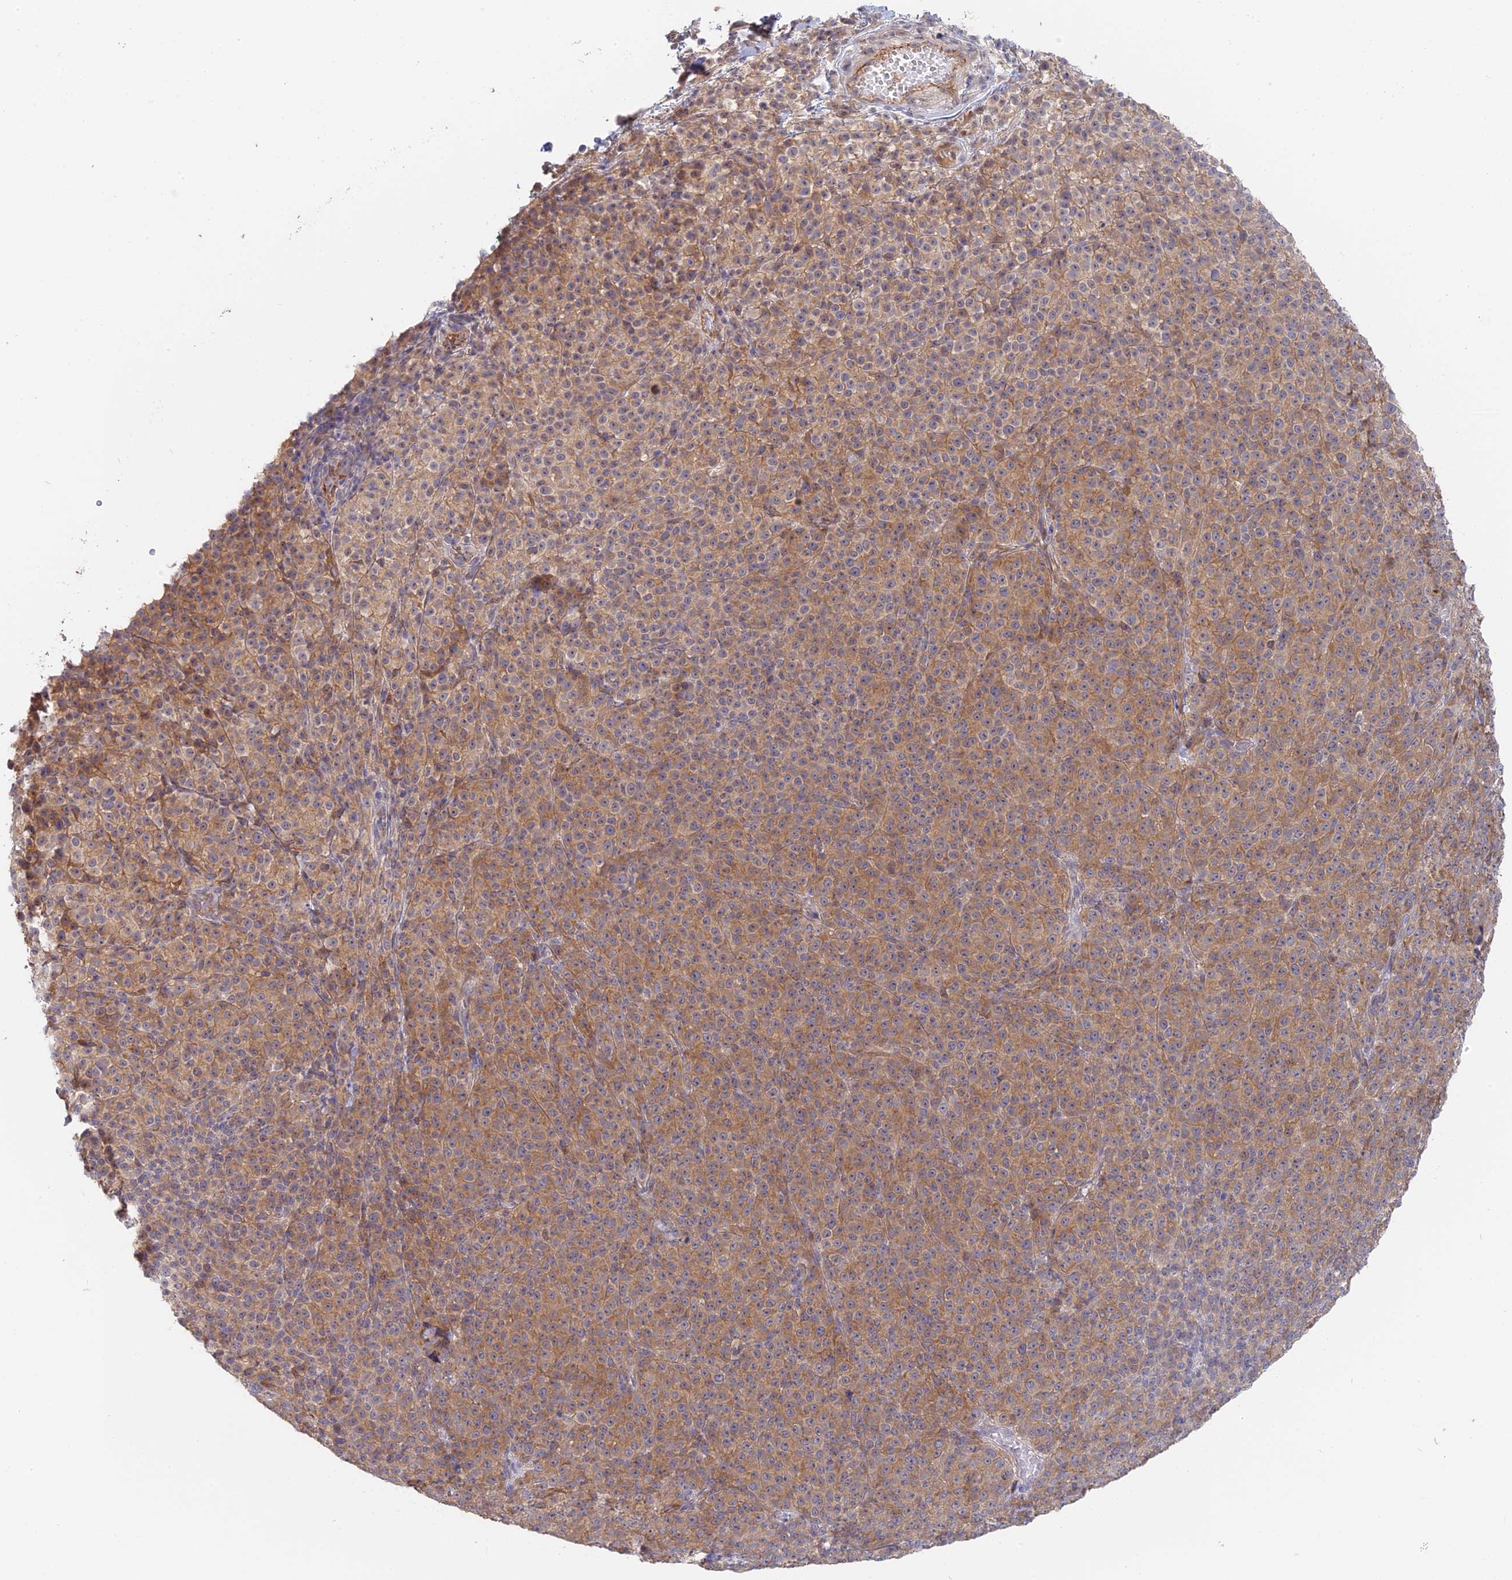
{"staining": {"intensity": "moderate", "quantity": ">75%", "location": "cytoplasmic/membranous"}, "tissue": "melanoma", "cell_type": "Tumor cells", "image_type": "cancer", "snomed": [{"axis": "morphology", "description": "Normal tissue, NOS"}, {"axis": "morphology", "description": "Malignant melanoma, NOS"}, {"axis": "topography", "description": "Skin"}], "caption": "This micrograph demonstrates melanoma stained with immunohistochemistry (IHC) to label a protein in brown. The cytoplasmic/membranous of tumor cells show moderate positivity for the protein. Nuclei are counter-stained blue.", "gene": "TENT4B", "patient": {"sex": "female", "age": 34}}